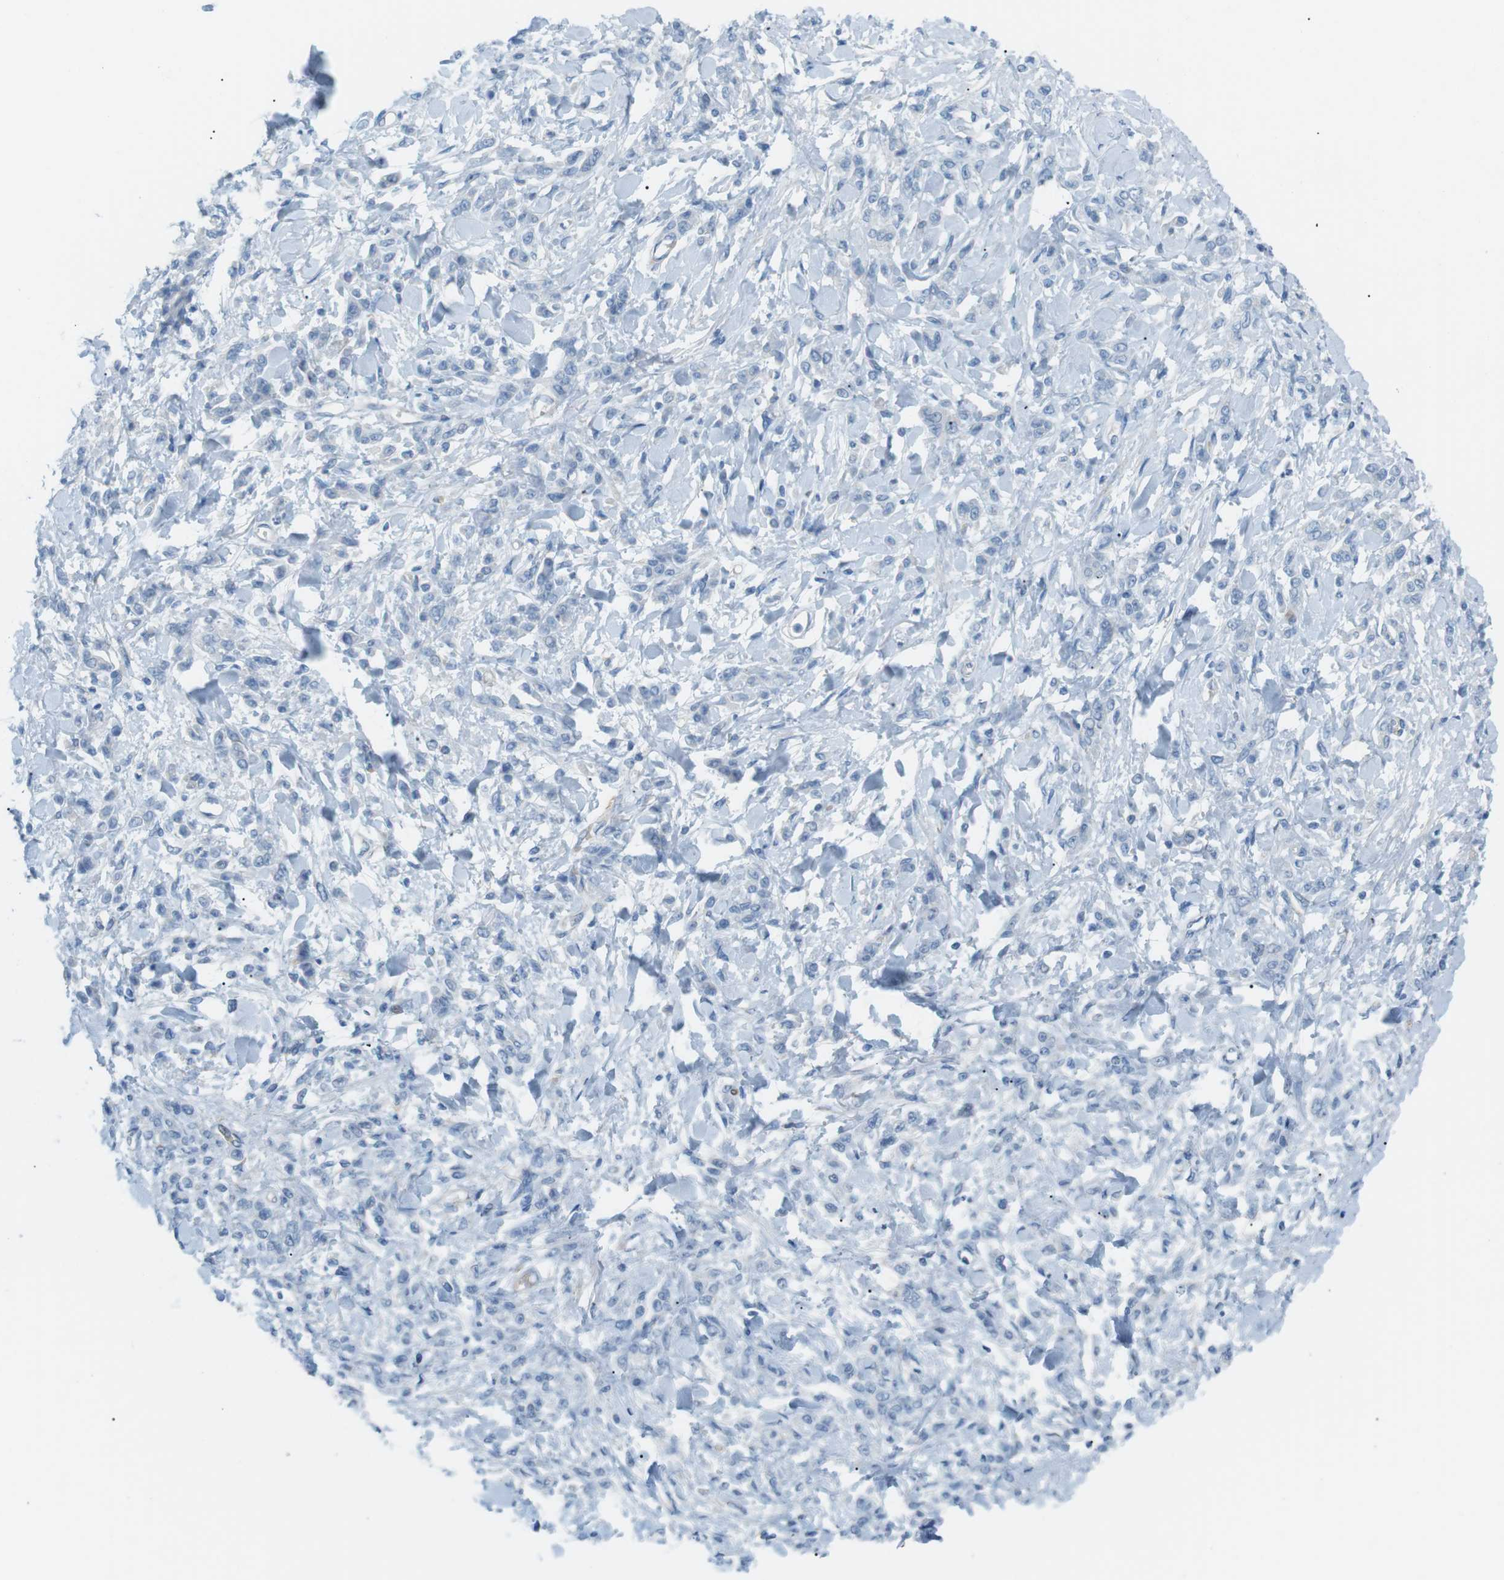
{"staining": {"intensity": "negative", "quantity": "none", "location": "none"}, "tissue": "stomach cancer", "cell_type": "Tumor cells", "image_type": "cancer", "snomed": [{"axis": "morphology", "description": "Normal tissue, NOS"}, {"axis": "morphology", "description": "Adenocarcinoma, NOS"}, {"axis": "topography", "description": "Stomach"}], "caption": "Stomach adenocarcinoma was stained to show a protein in brown. There is no significant positivity in tumor cells.", "gene": "VAMP1", "patient": {"sex": "male", "age": 82}}